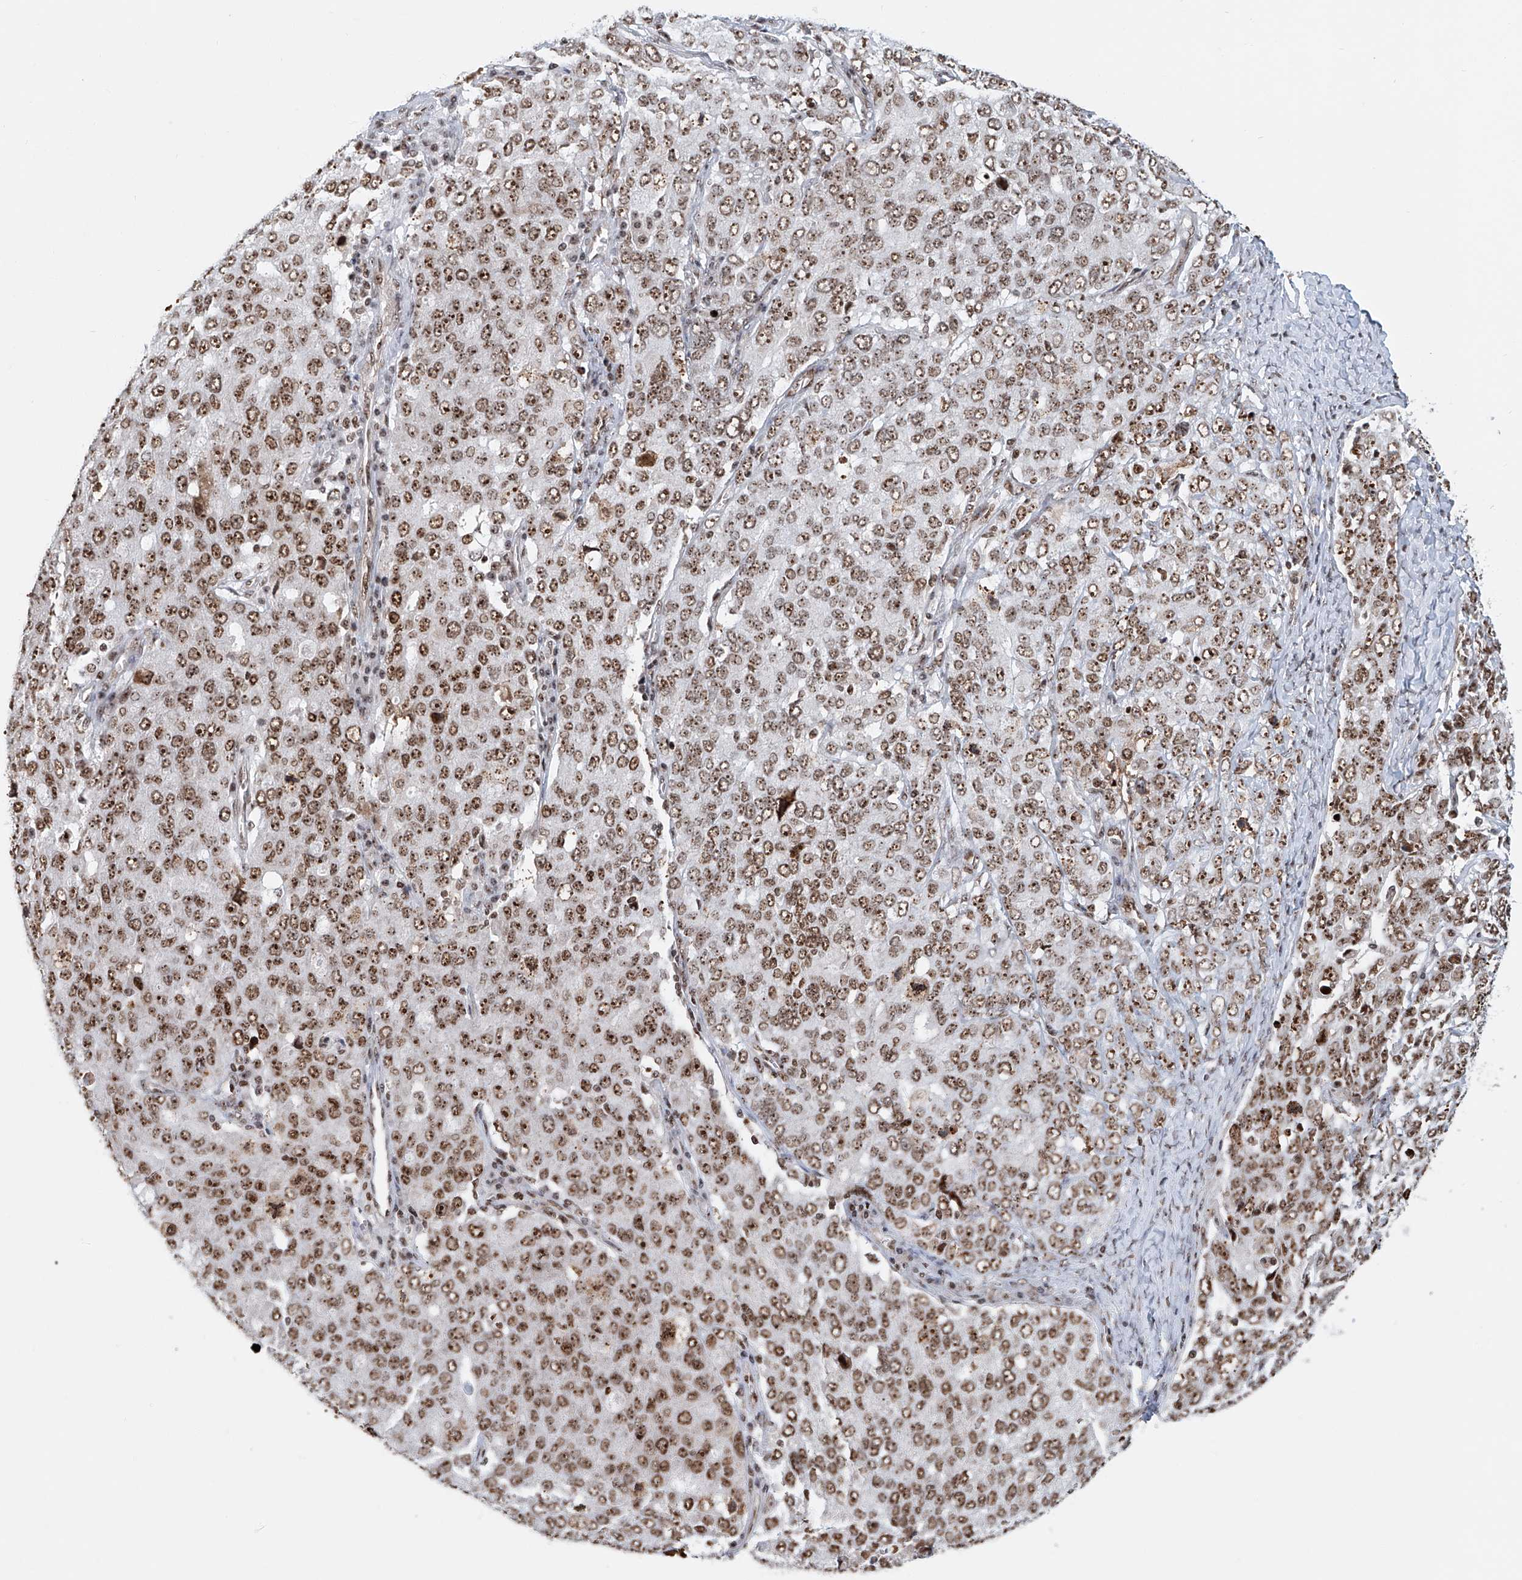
{"staining": {"intensity": "moderate", "quantity": ">75%", "location": "nuclear"}, "tissue": "ovarian cancer", "cell_type": "Tumor cells", "image_type": "cancer", "snomed": [{"axis": "morphology", "description": "Carcinoma, endometroid"}, {"axis": "topography", "description": "Ovary"}], "caption": "This histopathology image displays ovarian cancer stained with immunohistochemistry to label a protein in brown. The nuclear of tumor cells show moderate positivity for the protein. Nuclei are counter-stained blue.", "gene": "PRUNE2", "patient": {"sex": "female", "age": 62}}